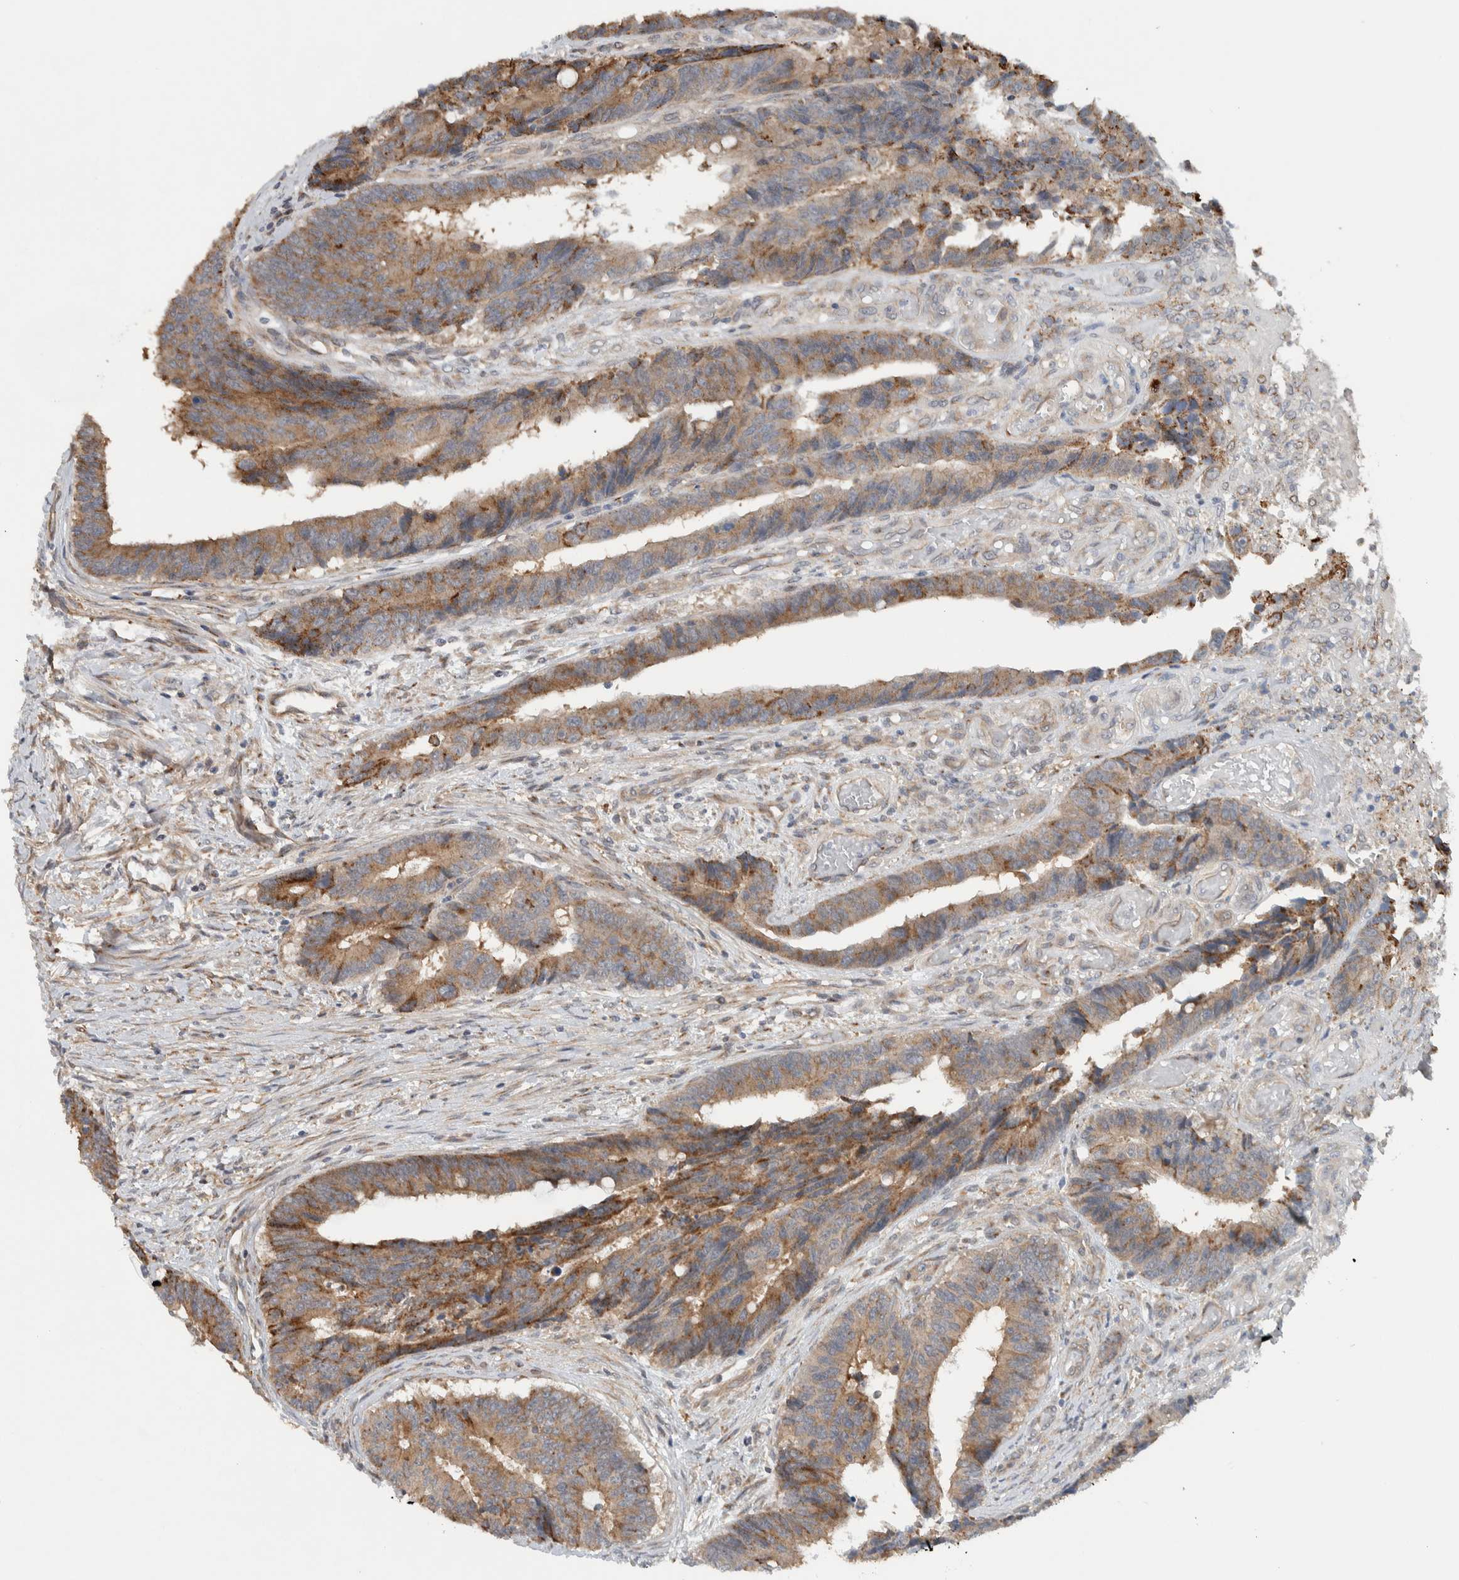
{"staining": {"intensity": "moderate", "quantity": ">75%", "location": "cytoplasmic/membranous"}, "tissue": "colorectal cancer", "cell_type": "Tumor cells", "image_type": "cancer", "snomed": [{"axis": "morphology", "description": "Adenocarcinoma, NOS"}, {"axis": "topography", "description": "Rectum"}], "caption": "Protein positivity by immunohistochemistry exhibits moderate cytoplasmic/membranous staining in about >75% of tumor cells in colorectal cancer (adenocarcinoma).", "gene": "RERE", "patient": {"sex": "male", "age": 84}}